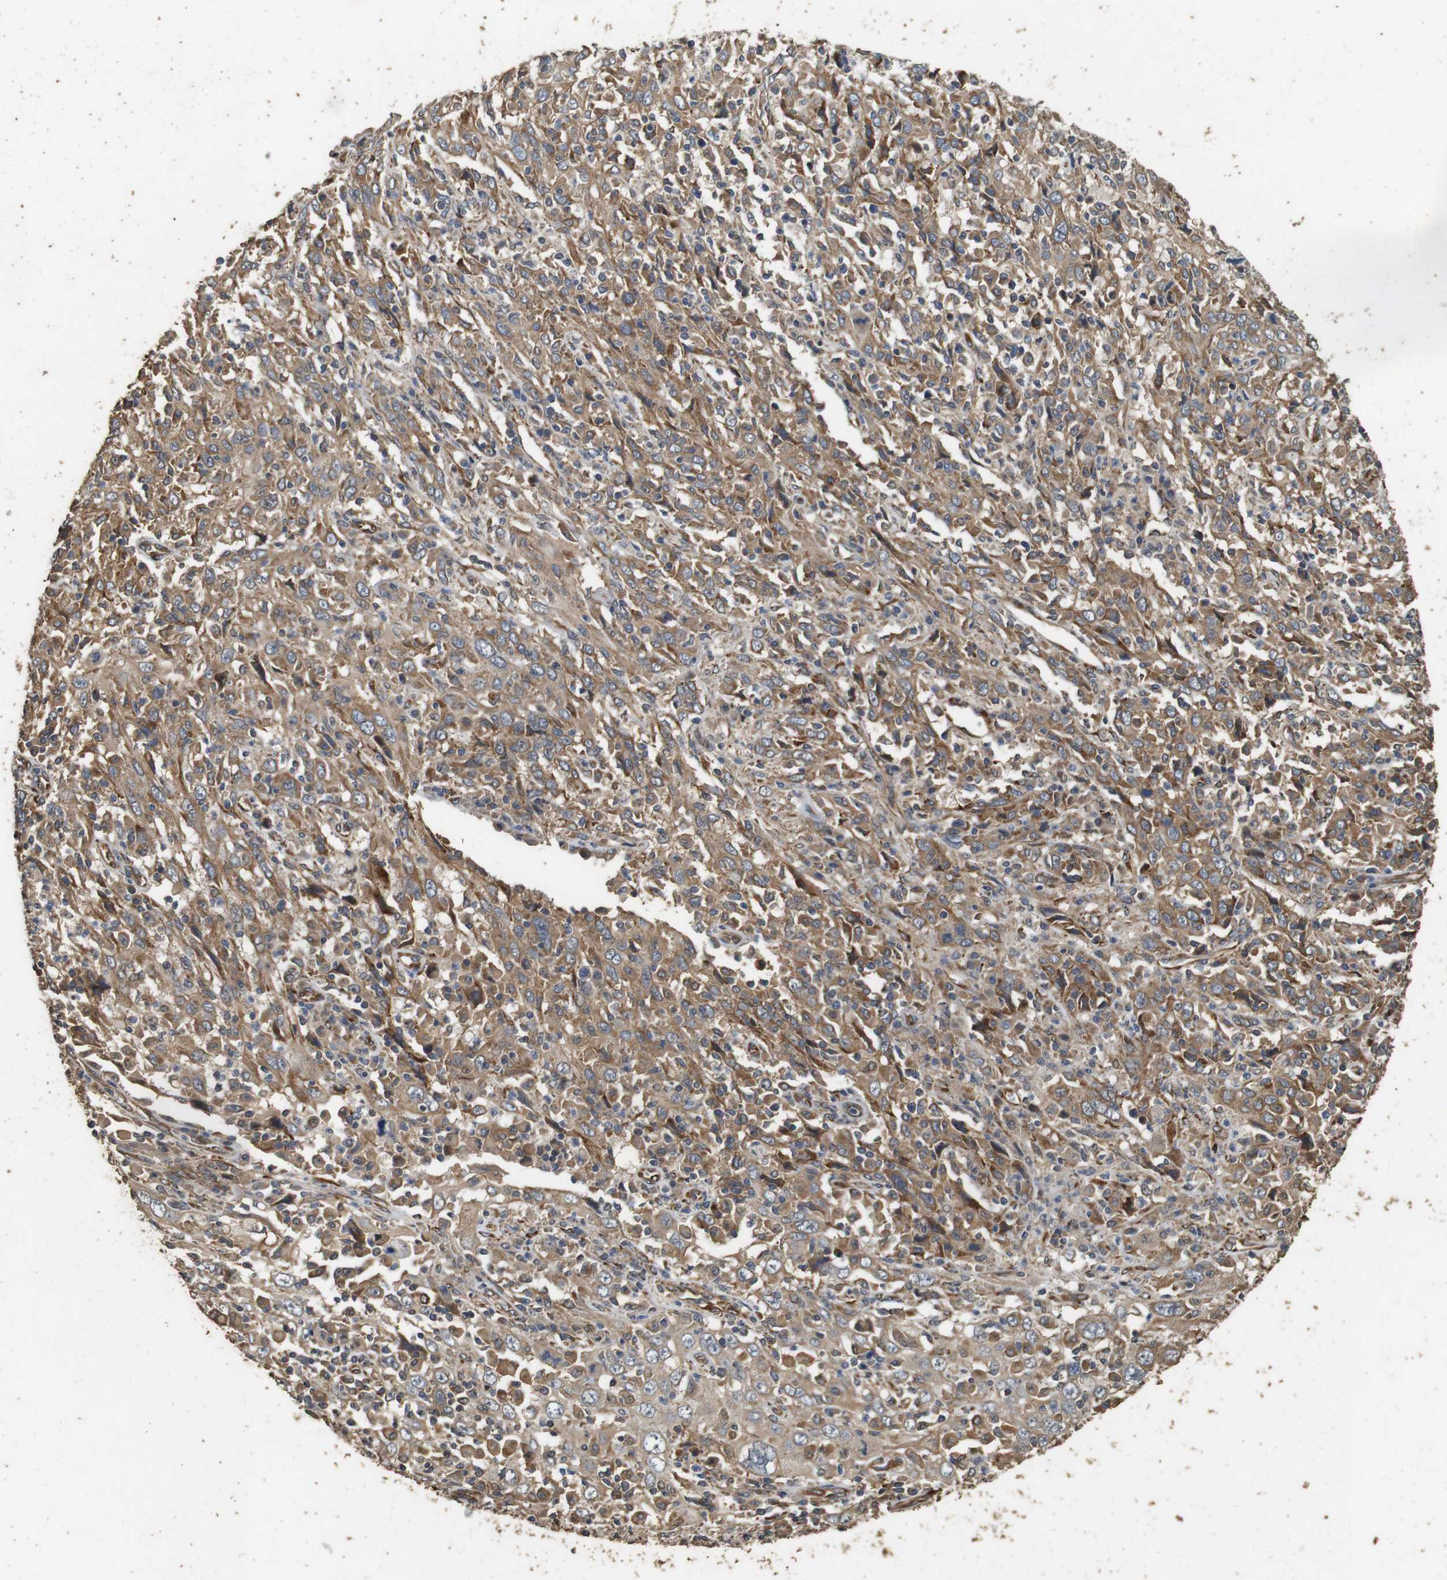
{"staining": {"intensity": "moderate", "quantity": ">75%", "location": "cytoplasmic/membranous"}, "tissue": "cervical cancer", "cell_type": "Tumor cells", "image_type": "cancer", "snomed": [{"axis": "morphology", "description": "Squamous cell carcinoma, NOS"}, {"axis": "topography", "description": "Cervix"}], "caption": "There is medium levels of moderate cytoplasmic/membranous expression in tumor cells of cervical cancer, as demonstrated by immunohistochemical staining (brown color).", "gene": "CNPY4", "patient": {"sex": "female", "age": 46}}